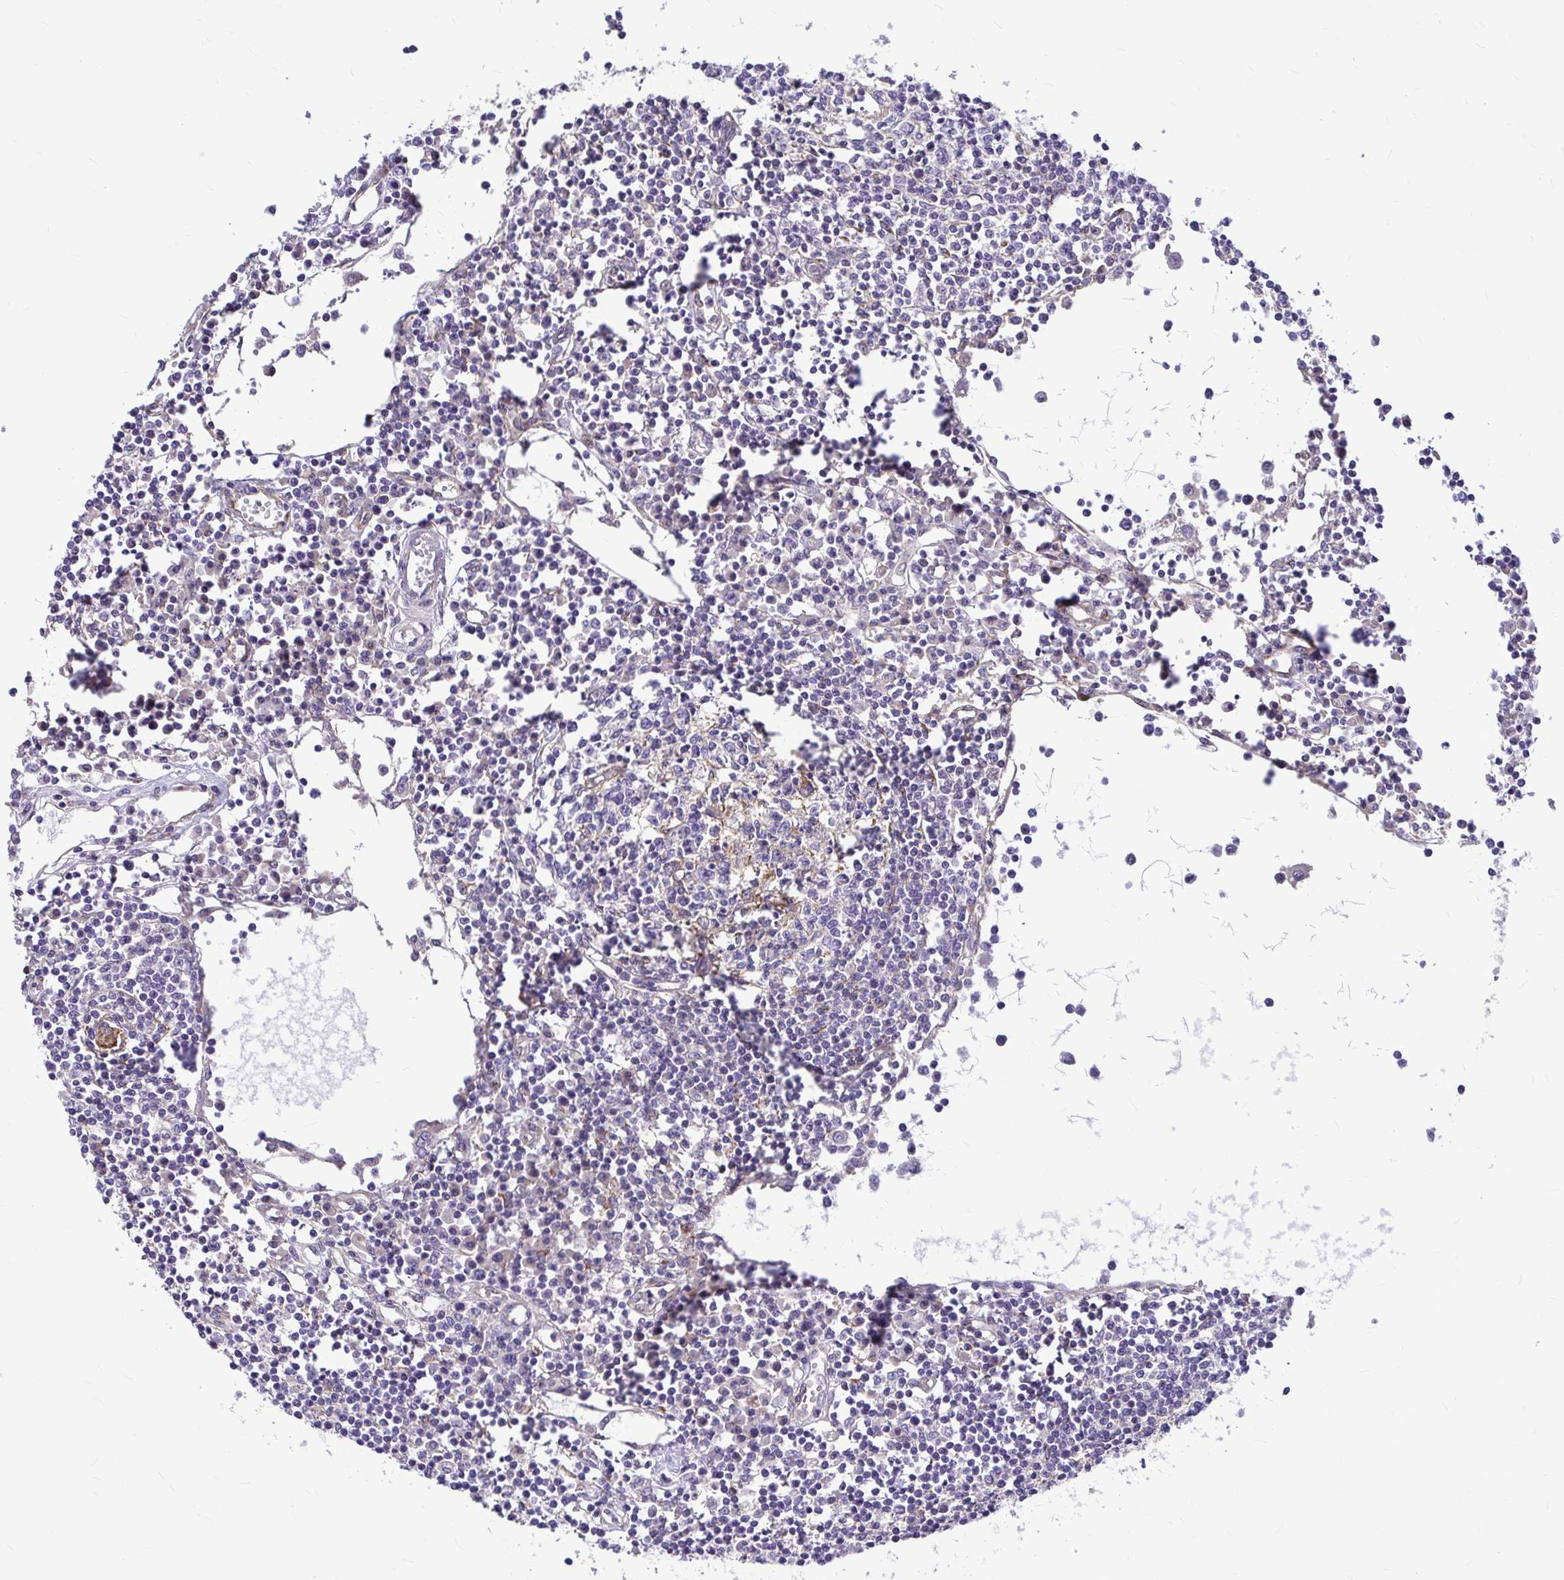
{"staining": {"intensity": "moderate", "quantity": "<25%", "location": "cytoplasmic/membranous"}, "tissue": "lymph node", "cell_type": "Germinal center cells", "image_type": "normal", "snomed": [{"axis": "morphology", "description": "Normal tissue, NOS"}, {"axis": "topography", "description": "Lymph node"}], "caption": "Protein expression analysis of unremarkable lymph node reveals moderate cytoplasmic/membranous expression in about <25% of germinal center cells. (Brightfield microscopy of DAB IHC at high magnification).", "gene": "GABBR2", "patient": {"sex": "female", "age": 78}}